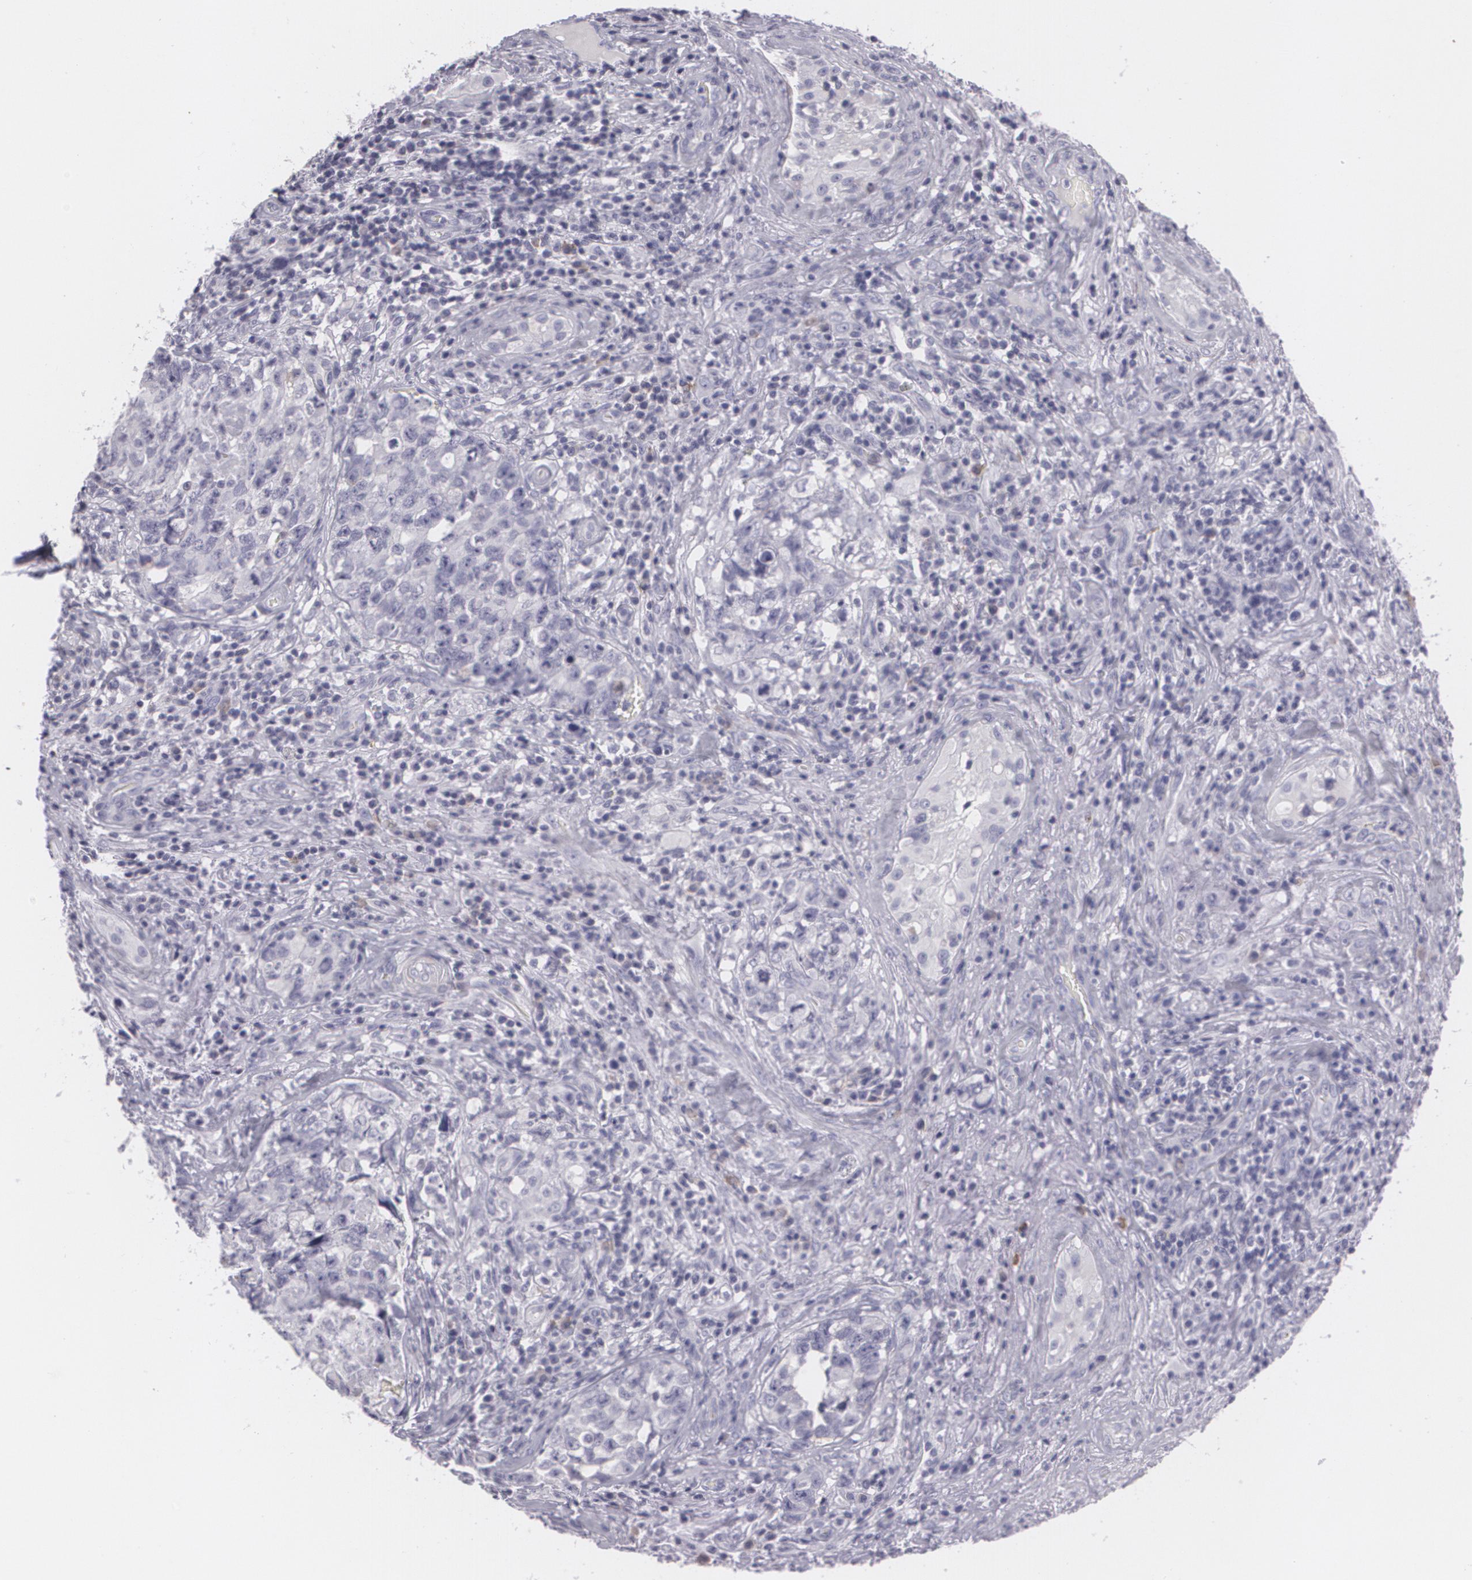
{"staining": {"intensity": "negative", "quantity": "none", "location": "none"}, "tissue": "testis cancer", "cell_type": "Tumor cells", "image_type": "cancer", "snomed": [{"axis": "morphology", "description": "Carcinoma, Embryonal, NOS"}, {"axis": "topography", "description": "Testis"}], "caption": "The micrograph displays no significant staining in tumor cells of testis cancer.", "gene": "MAP2", "patient": {"sex": "male", "age": 31}}